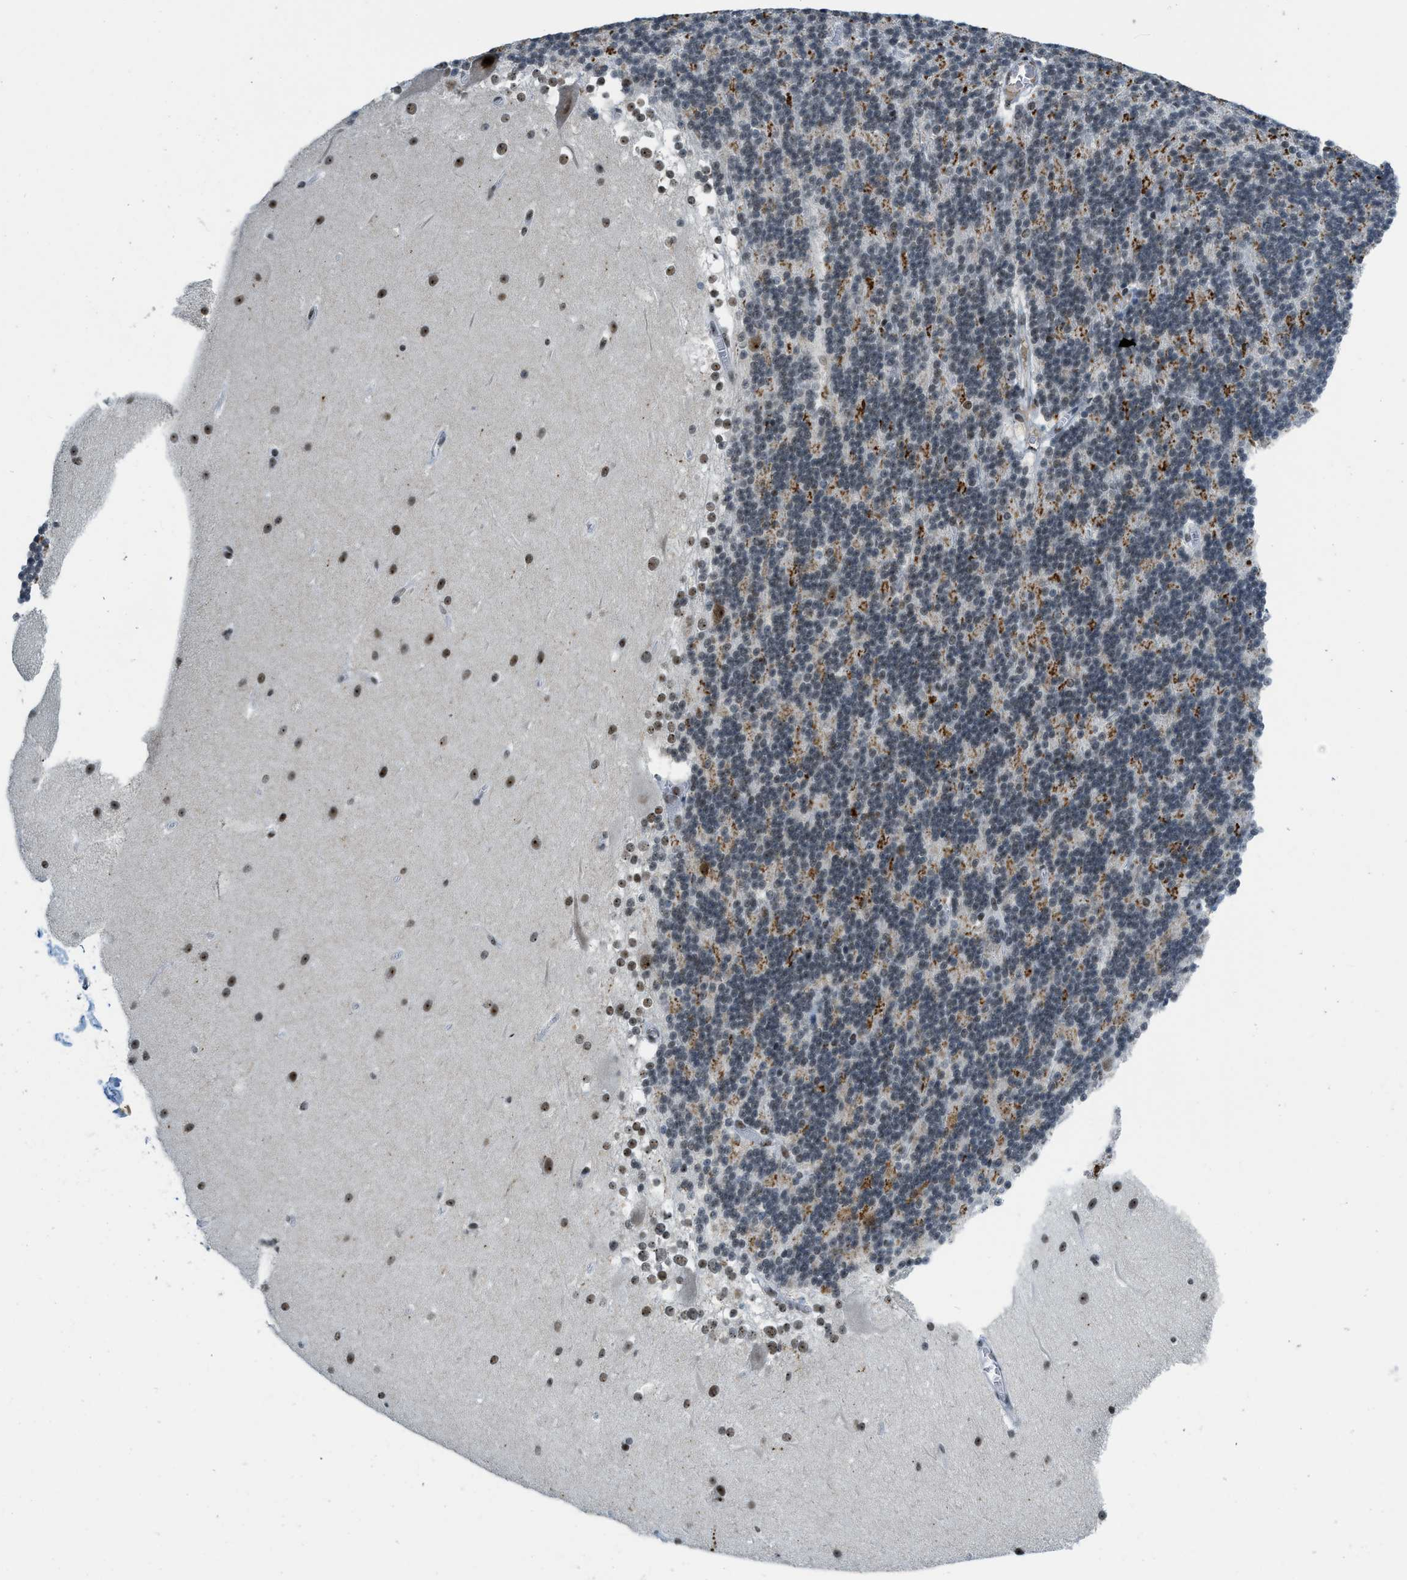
{"staining": {"intensity": "moderate", "quantity": "<25%", "location": "cytoplasmic/membranous"}, "tissue": "cerebellum", "cell_type": "Cells in granular layer", "image_type": "normal", "snomed": [{"axis": "morphology", "description": "Normal tissue, NOS"}, {"axis": "topography", "description": "Cerebellum"}], "caption": "An IHC photomicrograph of benign tissue is shown. Protein staining in brown labels moderate cytoplasmic/membranous positivity in cerebellum within cells in granular layer.", "gene": "URB1", "patient": {"sex": "female", "age": 19}}